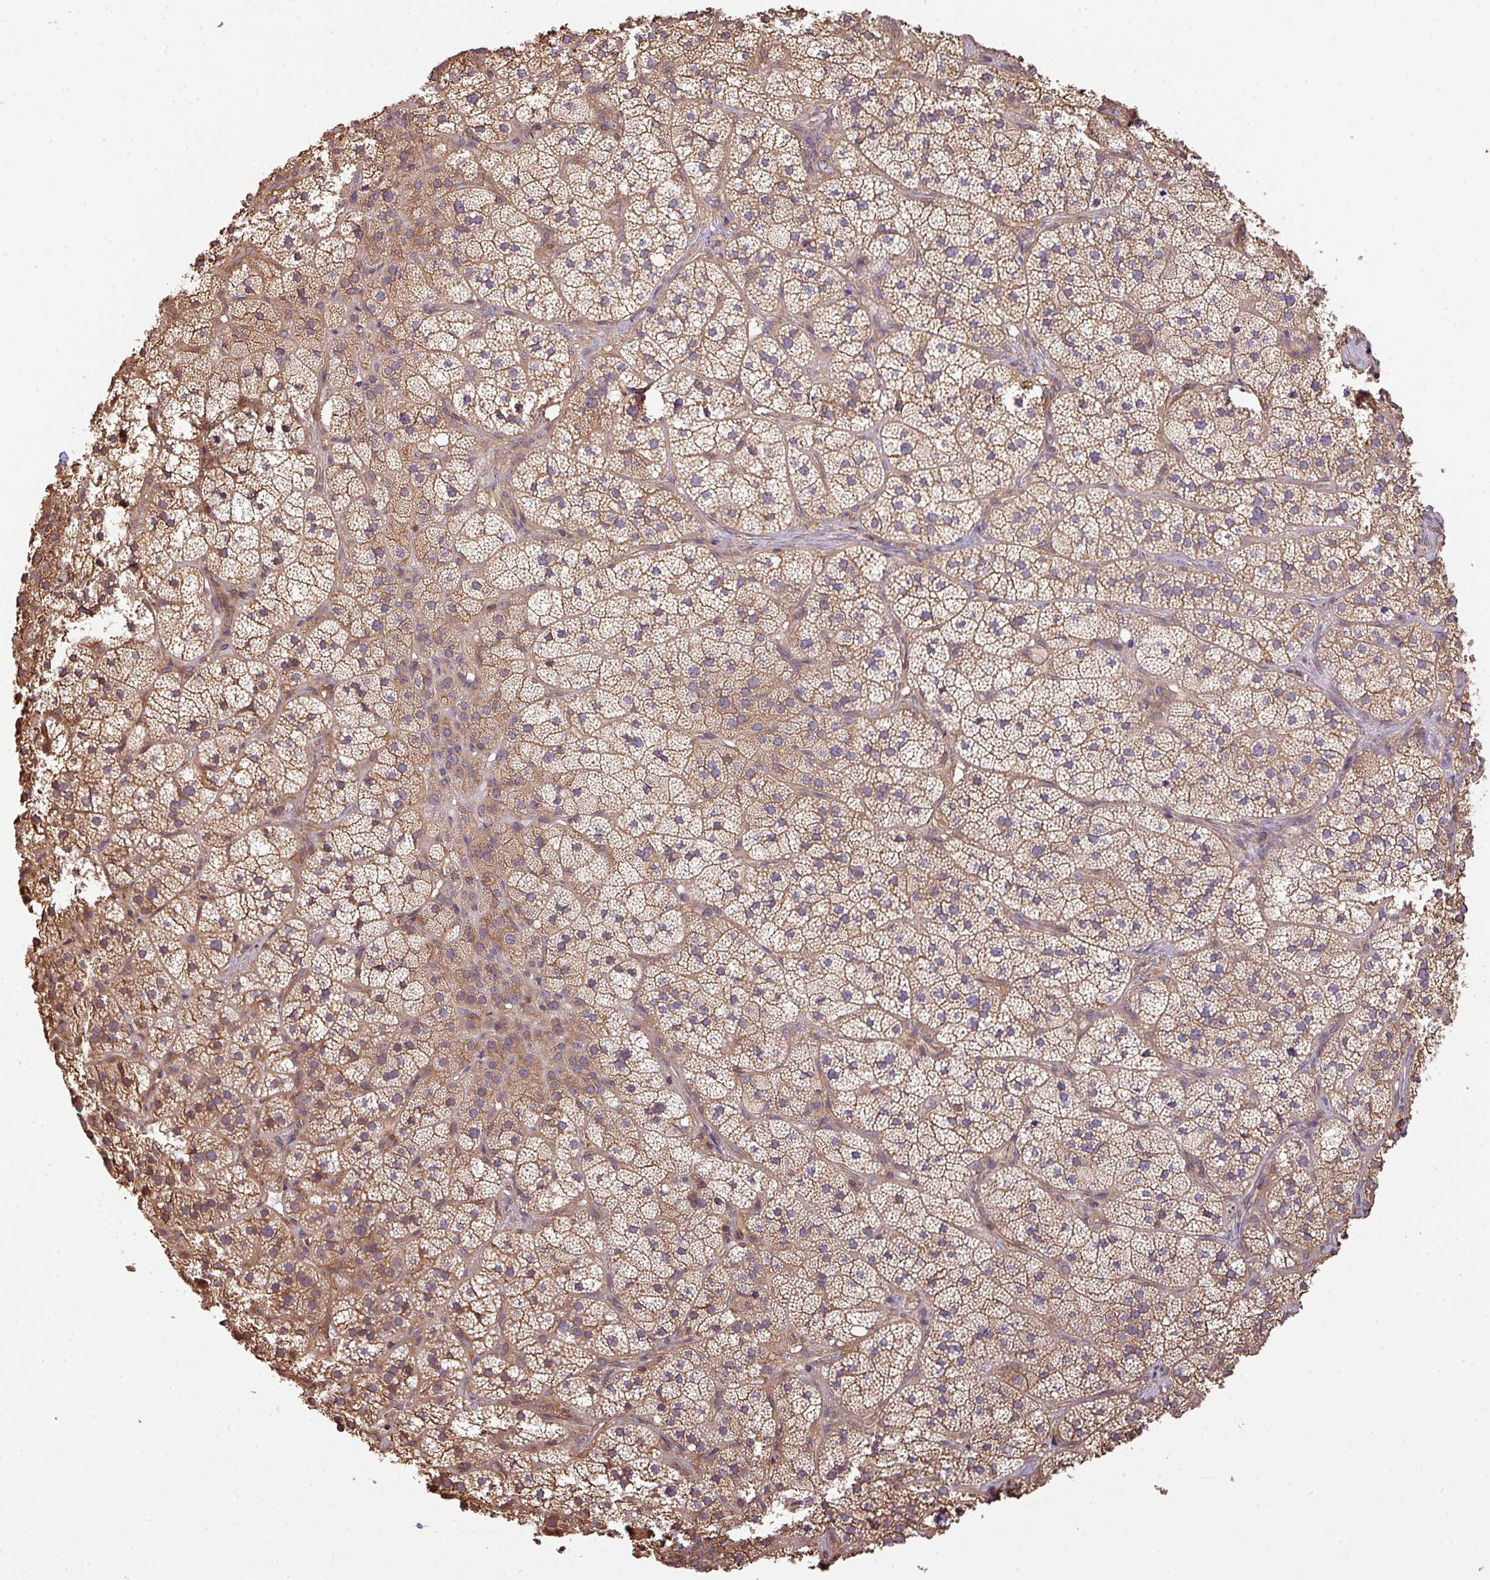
{"staining": {"intensity": "moderate", "quantity": ">75%", "location": "cytoplasmic/membranous"}, "tissue": "adrenal gland", "cell_type": "Glandular cells", "image_type": "normal", "snomed": [{"axis": "morphology", "description": "Normal tissue, NOS"}, {"axis": "topography", "description": "Adrenal gland"}], "caption": "High-power microscopy captured an immunohistochemistry (IHC) image of unremarkable adrenal gland, revealing moderate cytoplasmic/membranous positivity in approximately >75% of glandular cells.", "gene": "VENTX", "patient": {"sex": "female", "age": 58}}